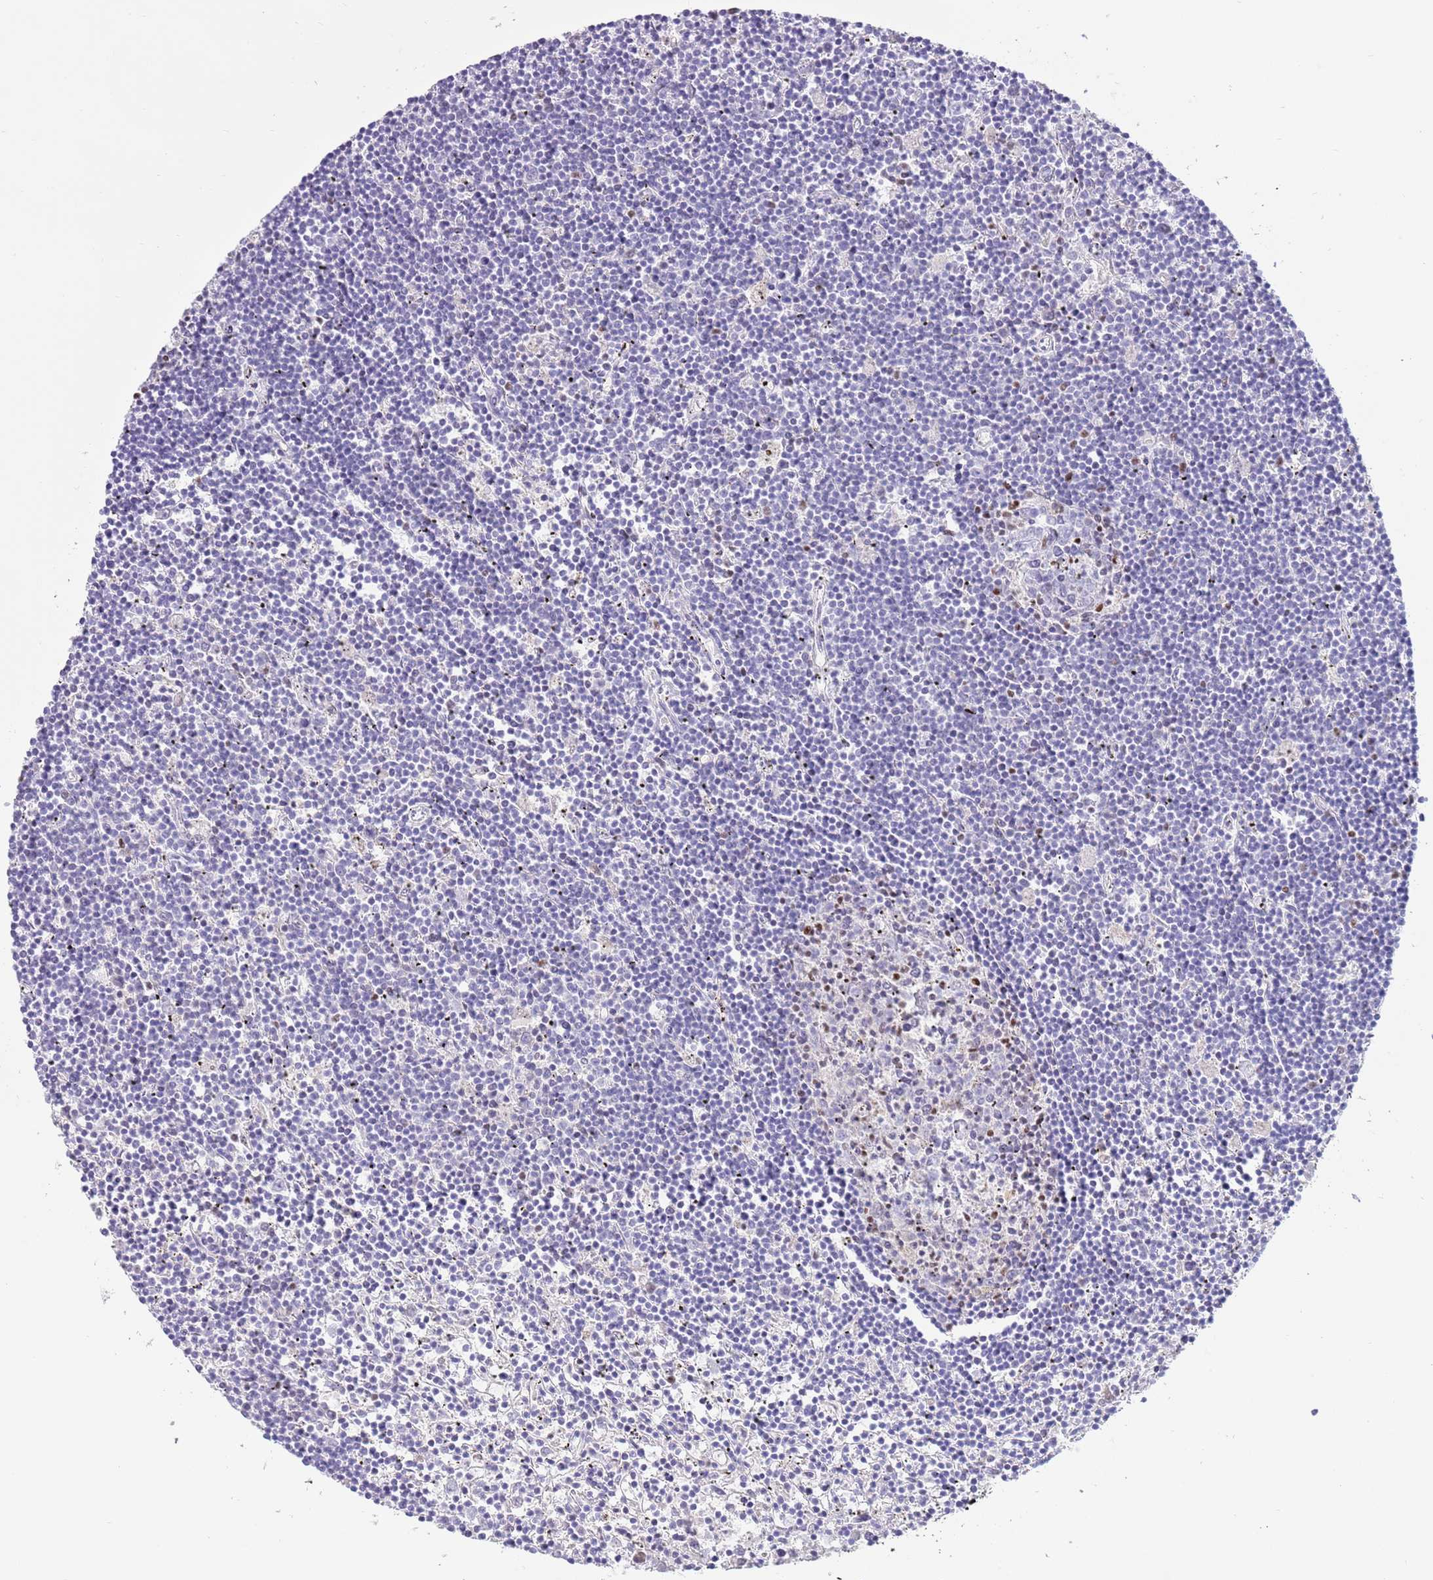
{"staining": {"intensity": "negative", "quantity": "none", "location": "none"}, "tissue": "lymphoma", "cell_type": "Tumor cells", "image_type": "cancer", "snomed": [{"axis": "morphology", "description": "Malignant lymphoma, non-Hodgkin's type, Low grade"}, {"axis": "topography", "description": "Spleen"}], "caption": "Immunohistochemistry of human low-grade malignant lymphoma, non-Hodgkin's type exhibits no positivity in tumor cells. (Stains: DAB (3,3'-diaminobenzidine) immunohistochemistry (IHC) with hematoxylin counter stain, Microscopy: brightfield microscopy at high magnification).", "gene": "TOX2", "patient": {"sex": "male", "age": 76}}